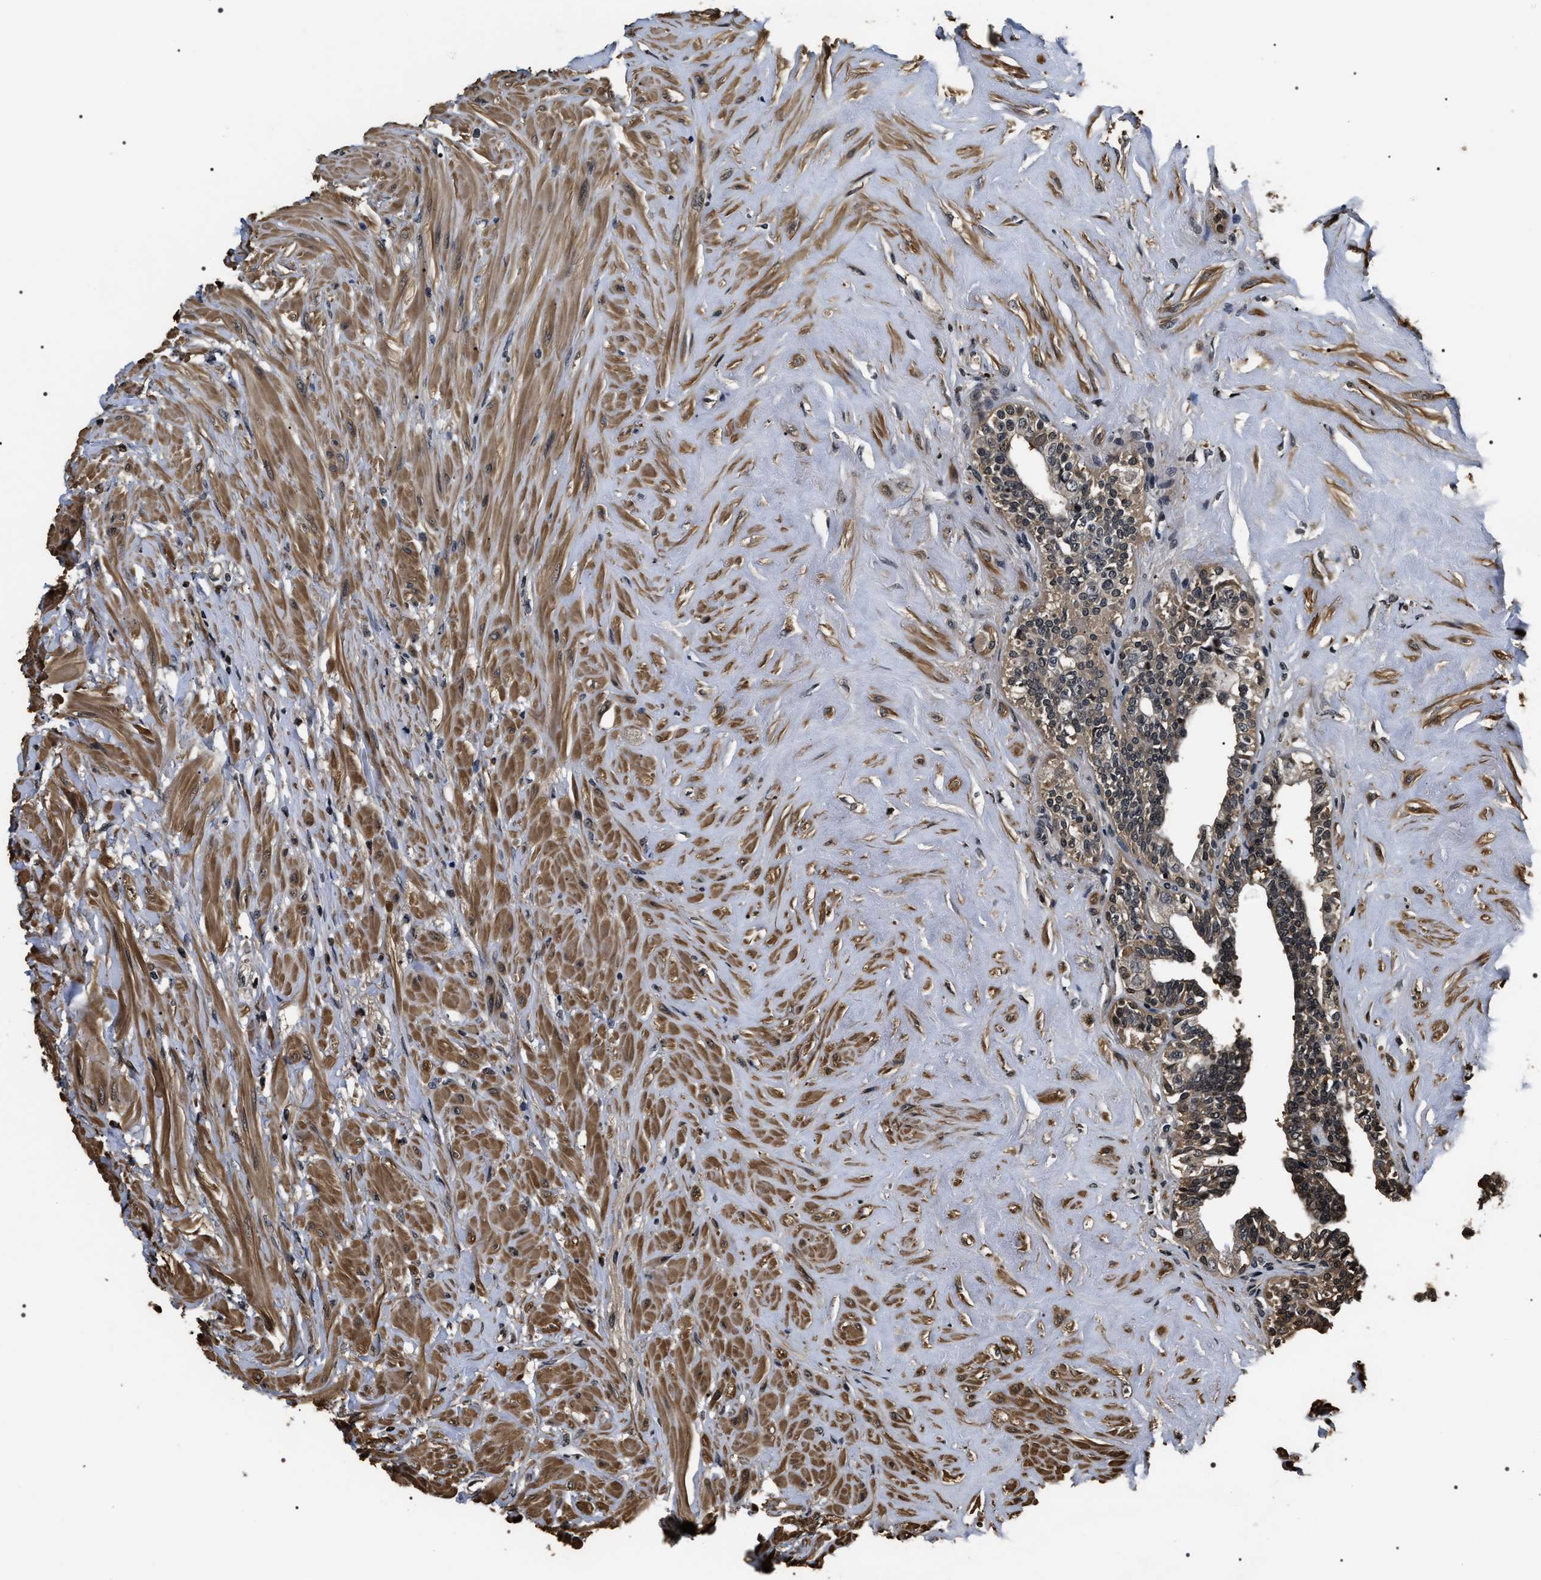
{"staining": {"intensity": "weak", "quantity": "25%-75%", "location": "cytoplasmic/membranous"}, "tissue": "seminal vesicle", "cell_type": "Glandular cells", "image_type": "normal", "snomed": [{"axis": "morphology", "description": "Normal tissue, NOS"}, {"axis": "topography", "description": "Seminal veicle"}], "caption": "Seminal vesicle stained with a brown dye demonstrates weak cytoplasmic/membranous positive positivity in approximately 25%-75% of glandular cells.", "gene": "ARHGAP22", "patient": {"sex": "male", "age": 63}}